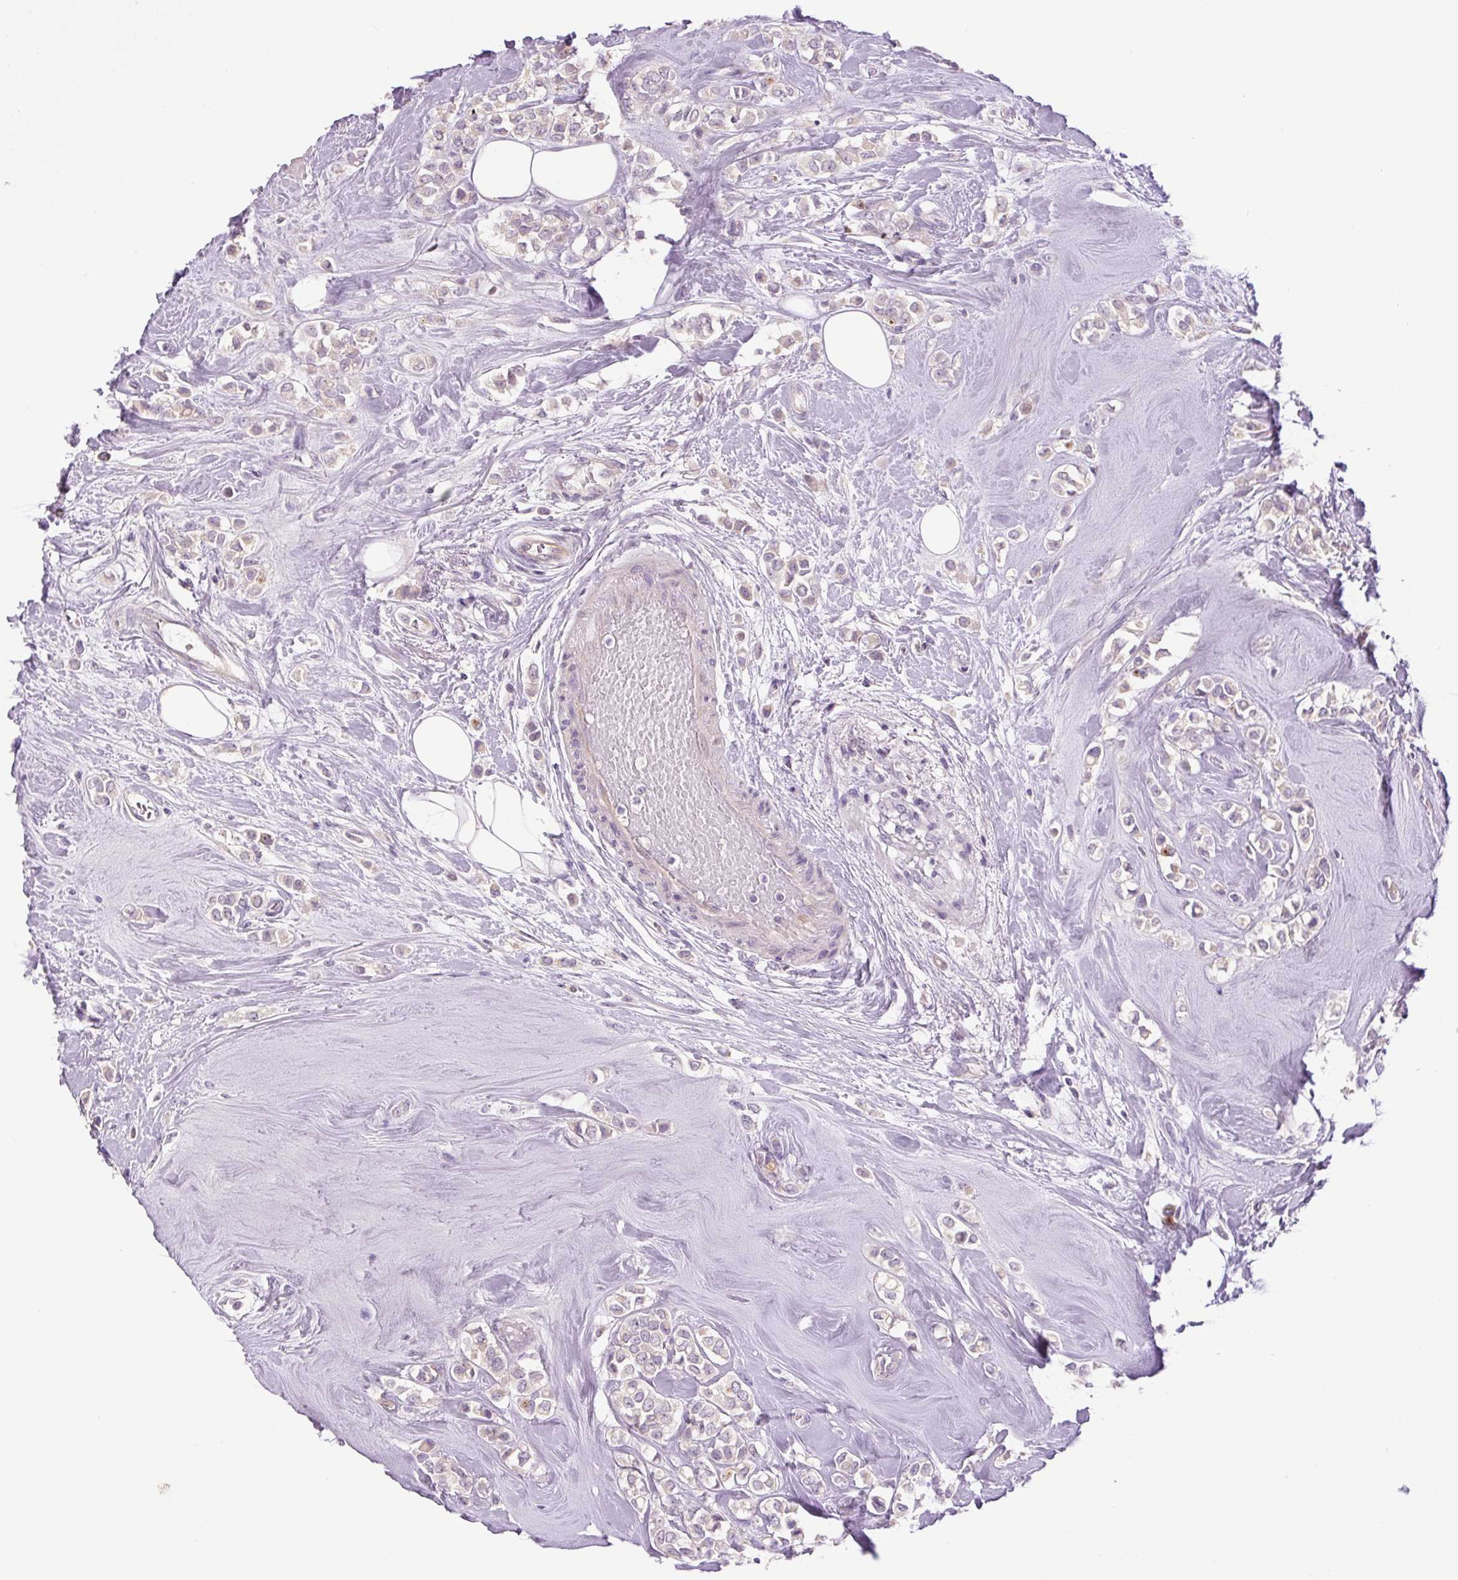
{"staining": {"intensity": "weak", "quantity": "<25%", "location": "cytoplasmic/membranous"}, "tissue": "breast cancer", "cell_type": "Tumor cells", "image_type": "cancer", "snomed": [{"axis": "morphology", "description": "Lobular carcinoma"}, {"axis": "topography", "description": "Breast"}], "caption": "Histopathology image shows no significant protein staining in tumor cells of breast cancer (lobular carcinoma). (DAB (3,3'-diaminobenzidine) IHC visualized using brightfield microscopy, high magnification).", "gene": "TMEM100", "patient": {"sex": "female", "age": 68}}